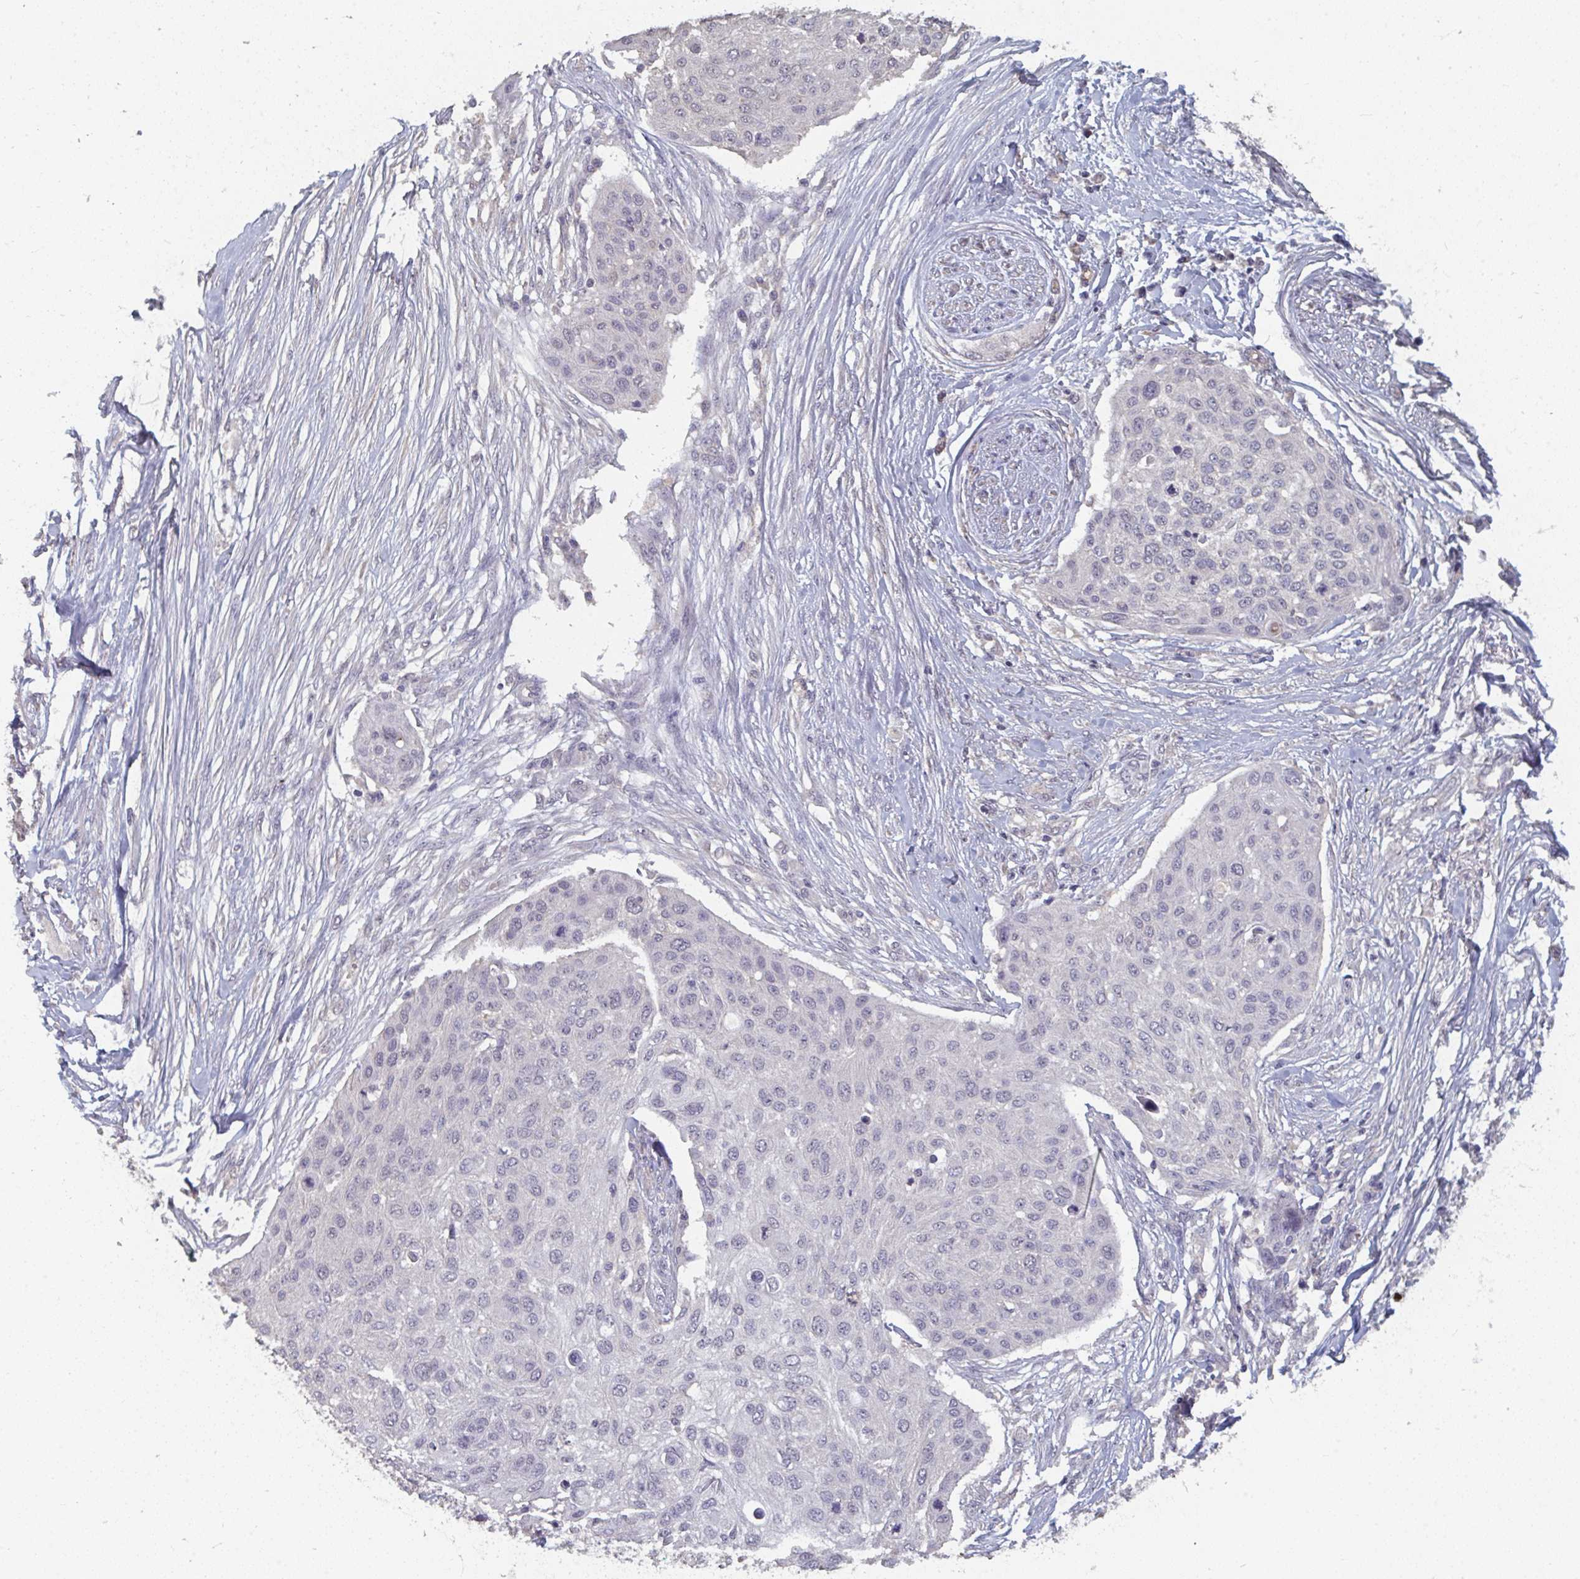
{"staining": {"intensity": "negative", "quantity": "none", "location": "none"}, "tissue": "skin cancer", "cell_type": "Tumor cells", "image_type": "cancer", "snomed": [{"axis": "morphology", "description": "Squamous cell carcinoma, NOS"}, {"axis": "topography", "description": "Skin"}], "caption": "Immunohistochemistry (IHC) photomicrograph of neoplastic tissue: skin squamous cell carcinoma stained with DAB reveals no significant protein positivity in tumor cells.", "gene": "LIX1", "patient": {"sex": "female", "age": 87}}